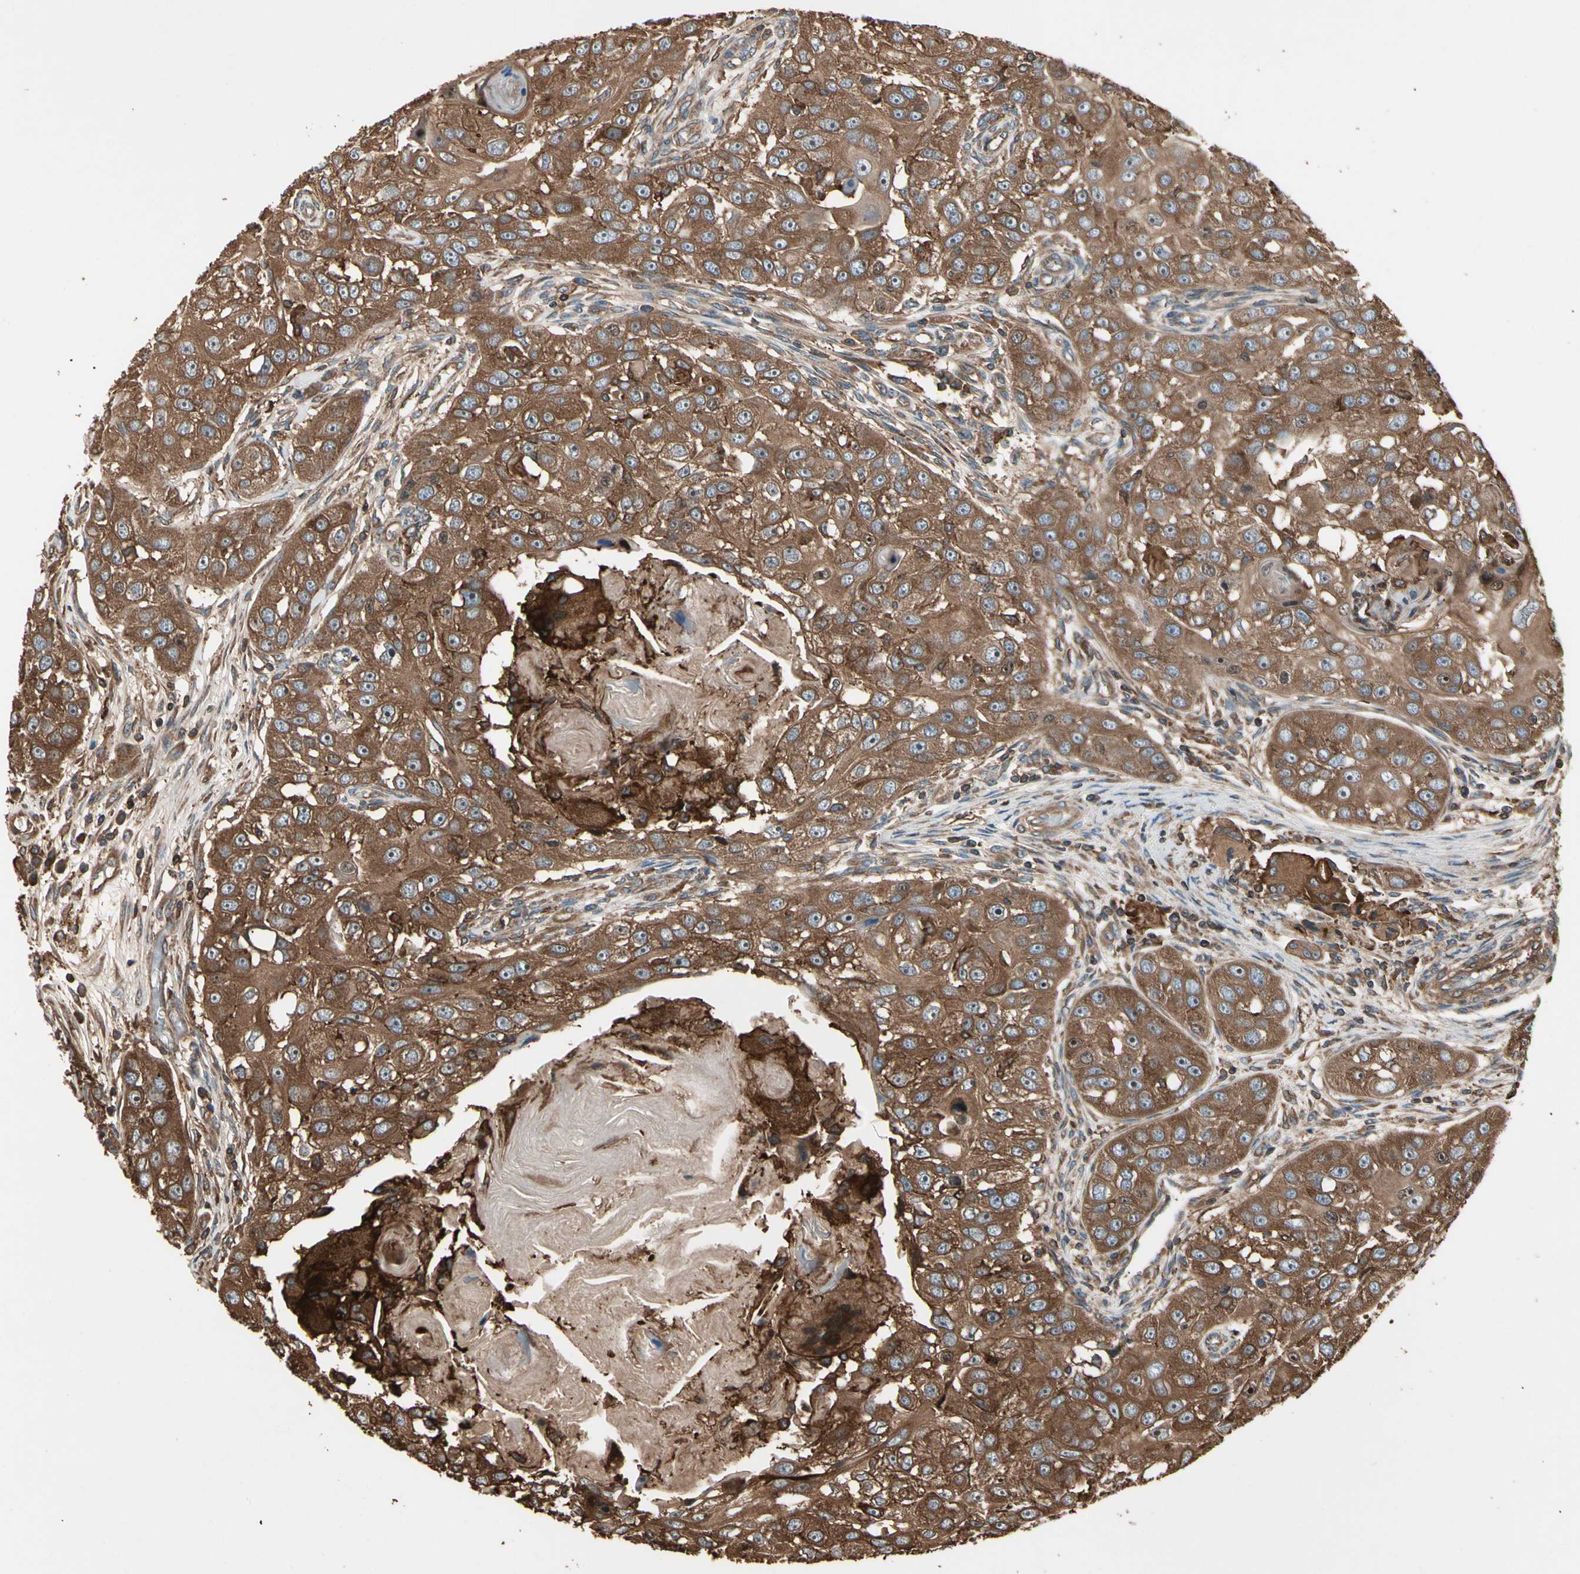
{"staining": {"intensity": "strong", "quantity": ">75%", "location": "cytoplasmic/membranous"}, "tissue": "head and neck cancer", "cell_type": "Tumor cells", "image_type": "cancer", "snomed": [{"axis": "morphology", "description": "Normal tissue, NOS"}, {"axis": "morphology", "description": "Squamous cell carcinoma, NOS"}, {"axis": "topography", "description": "Skeletal muscle"}, {"axis": "topography", "description": "Head-Neck"}], "caption": "Squamous cell carcinoma (head and neck) was stained to show a protein in brown. There is high levels of strong cytoplasmic/membranous expression in about >75% of tumor cells.", "gene": "AGBL2", "patient": {"sex": "male", "age": 51}}